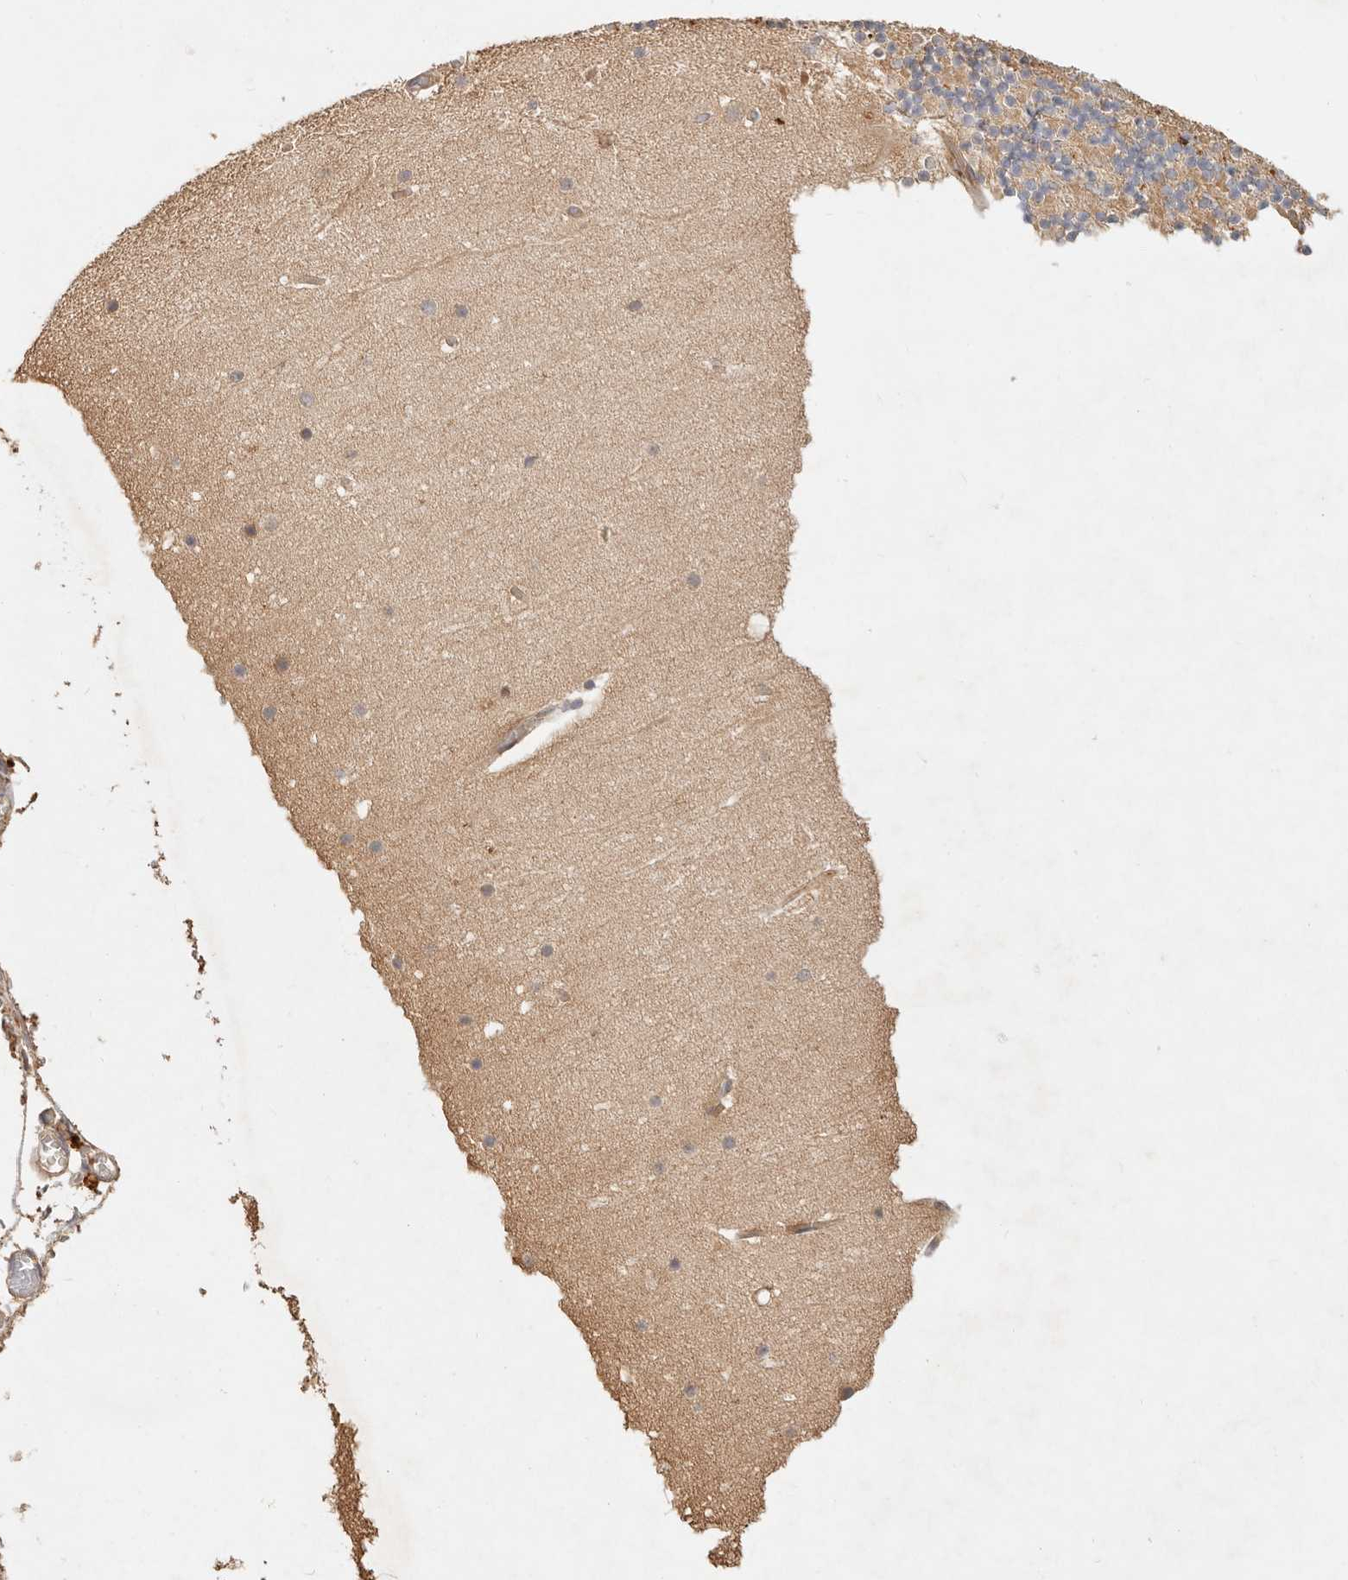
{"staining": {"intensity": "weak", "quantity": ">75%", "location": "cytoplasmic/membranous"}, "tissue": "cerebellum", "cell_type": "Cells in granular layer", "image_type": "normal", "snomed": [{"axis": "morphology", "description": "Normal tissue, NOS"}, {"axis": "topography", "description": "Cerebellum"}], "caption": "Cerebellum stained for a protein (brown) shows weak cytoplasmic/membranous positive expression in about >75% of cells in granular layer.", "gene": "HECTD3", "patient": {"sex": "male", "age": 57}}